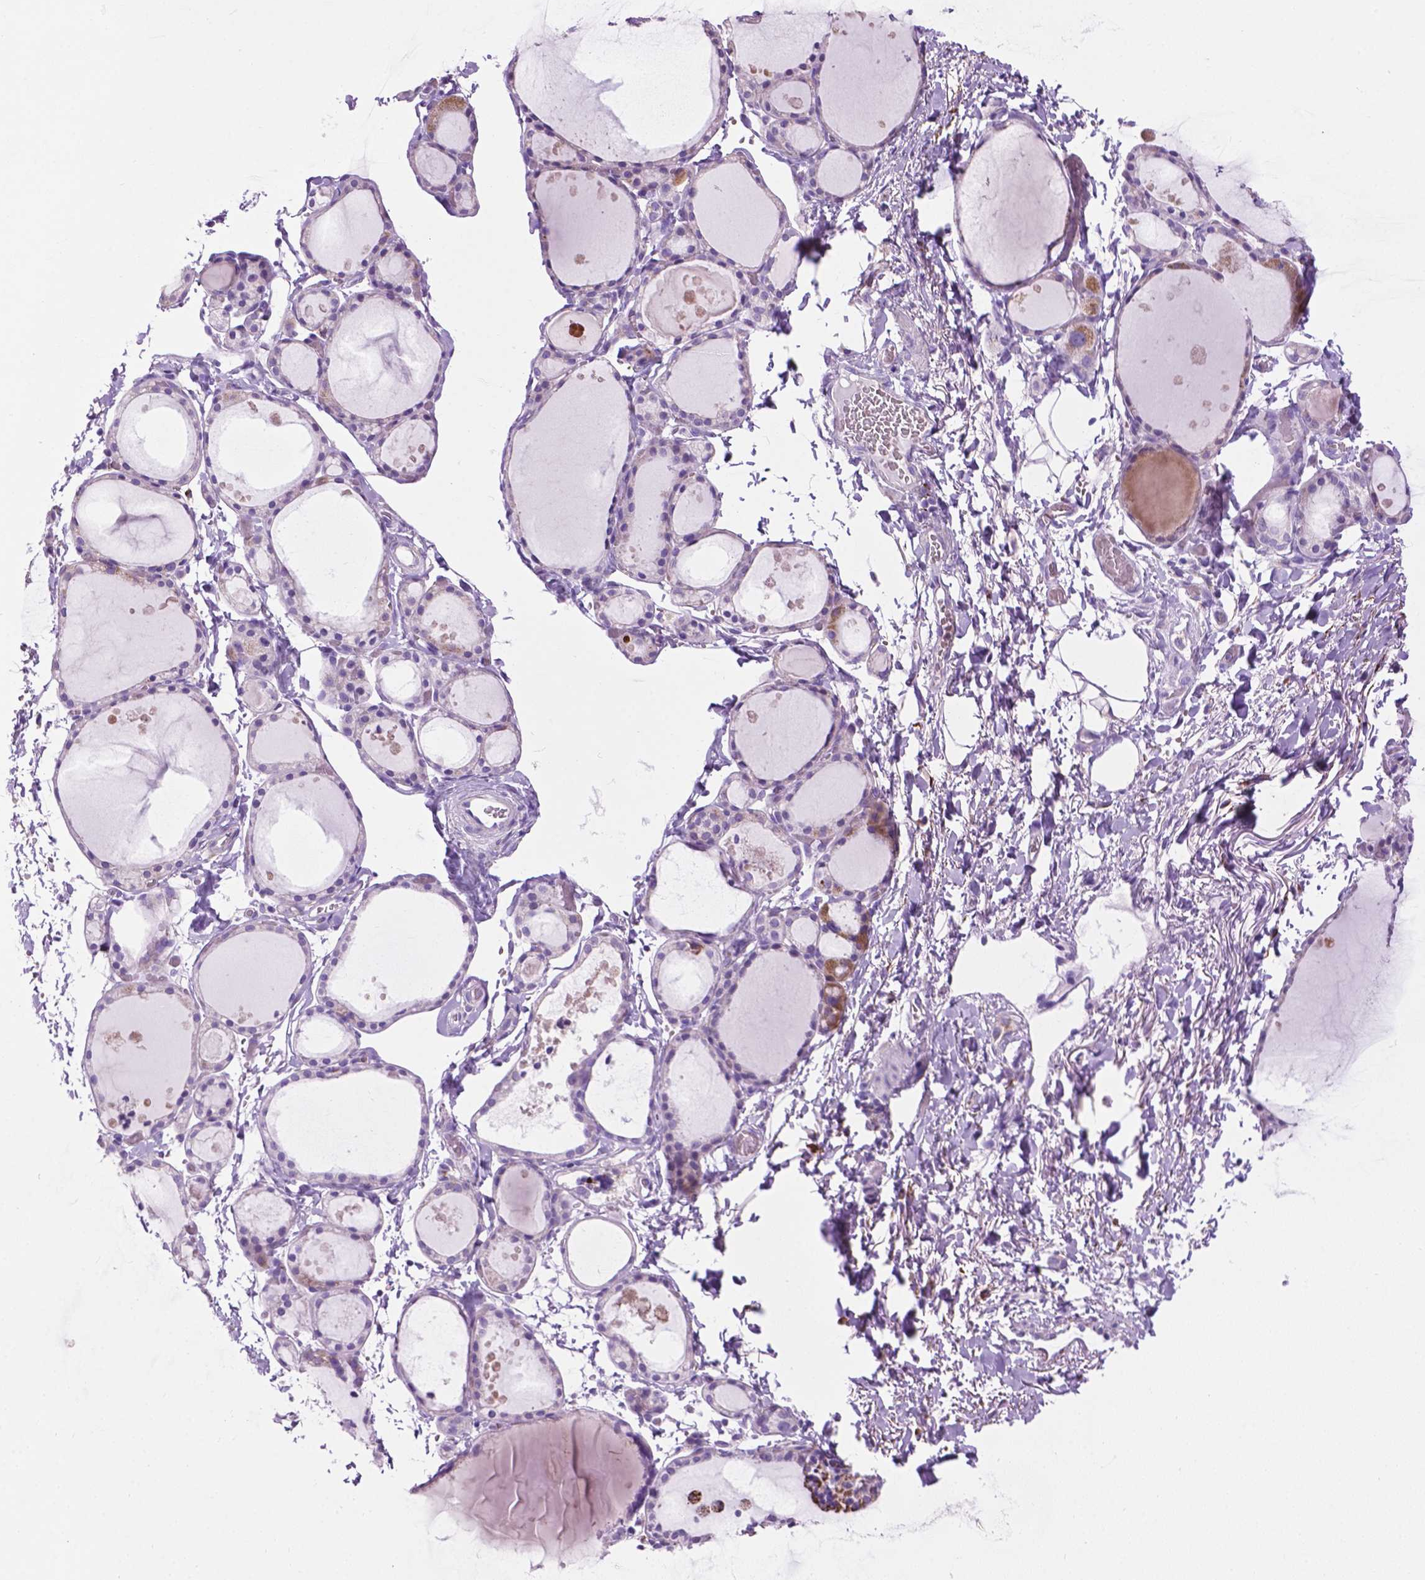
{"staining": {"intensity": "negative", "quantity": "none", "location": "none"}, "tissue": "thyroid gland", "cell_type": "Glandular cells", "image_type": "normal", "snomed": [{"axis": "morphology", "description": "Normal tissue, NOS"}, {"axis": "topography", "description": "Thyroid gland"}], "caption": "Normal thyroid gland was stained to show a protein in brown. There is no significant positivity in glandular cells.", "gene": "TMEM132E", "patient": {"sex": "male", "age": 68}}